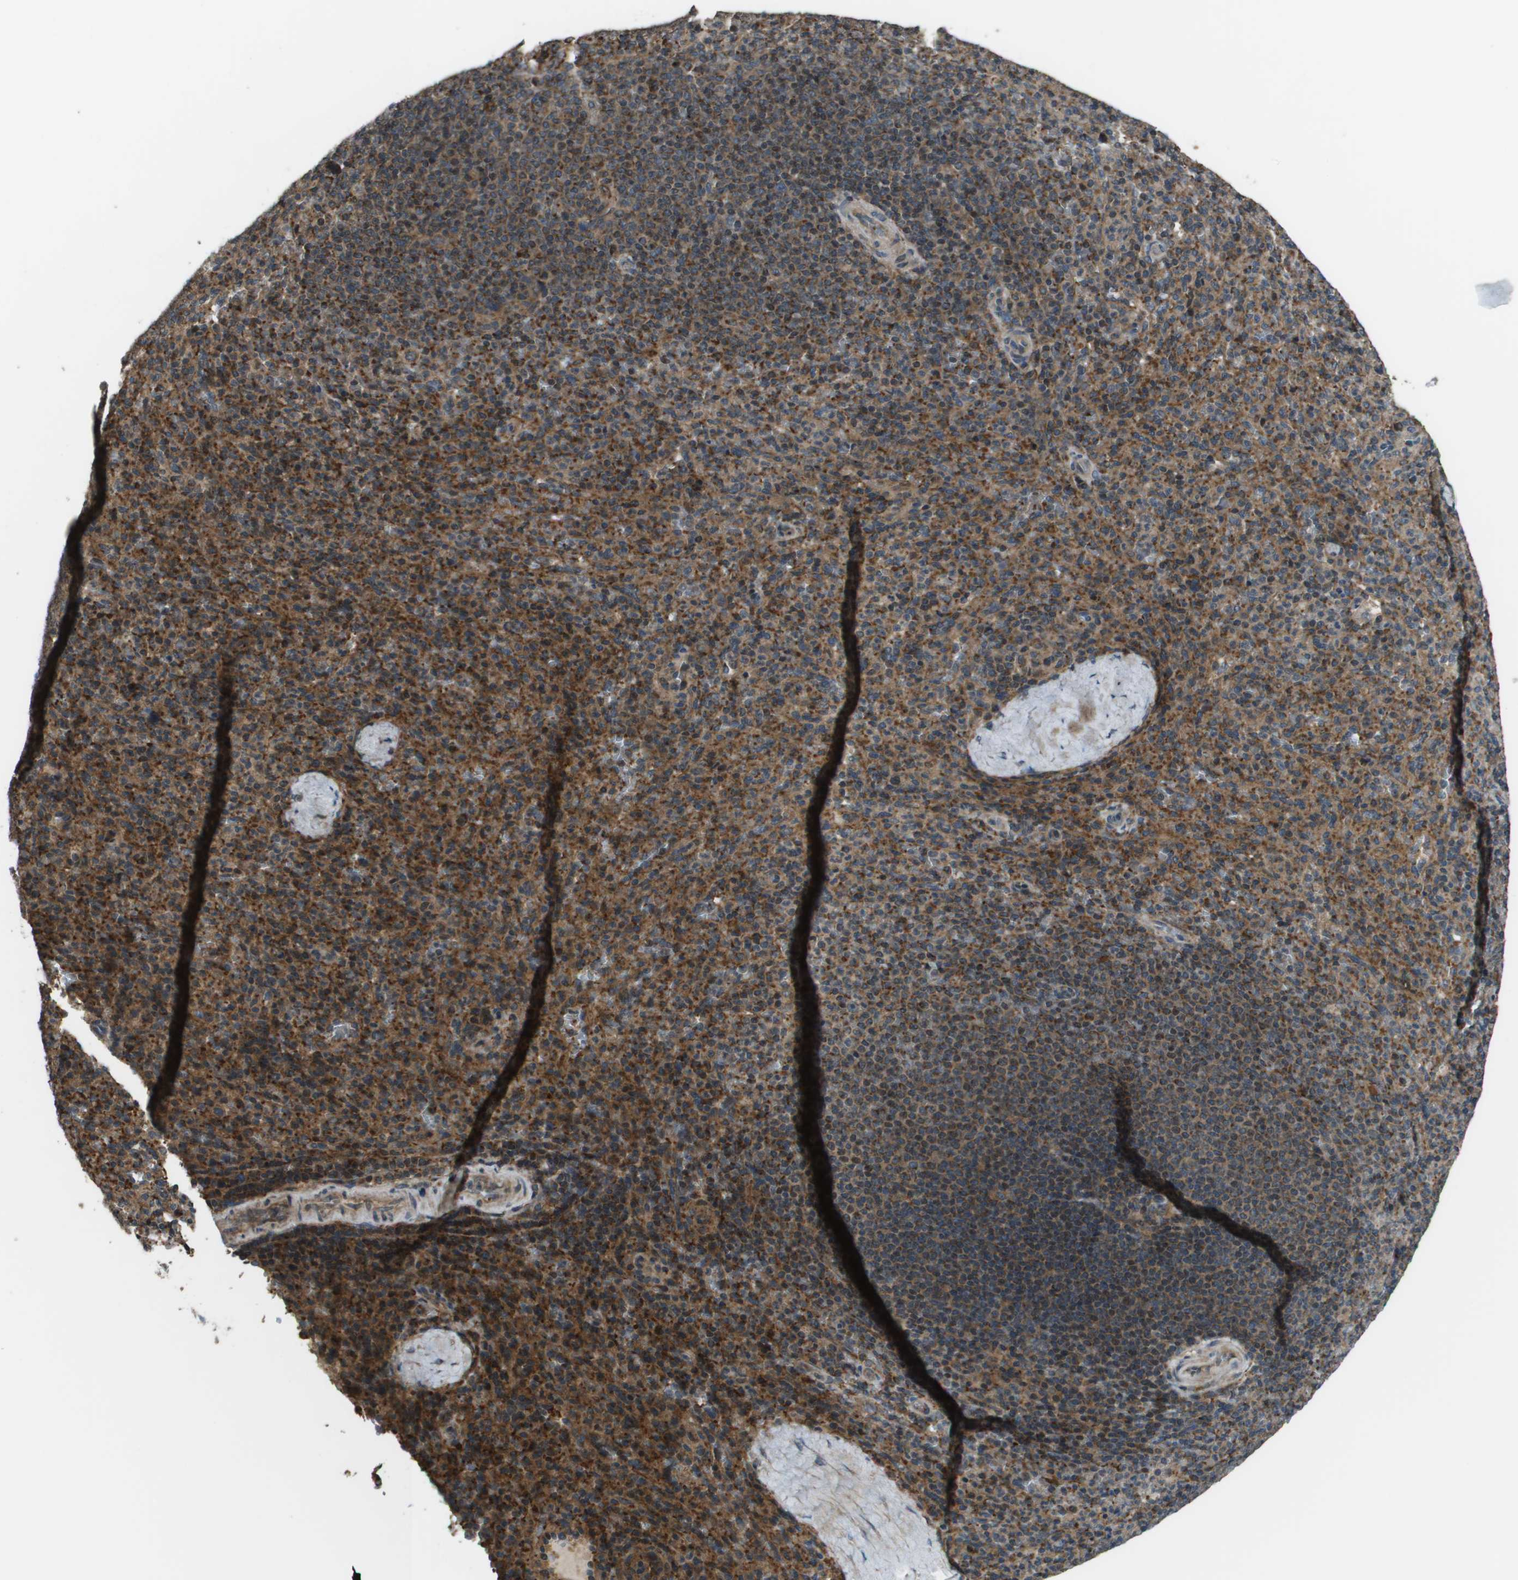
{"staining": {"intensity": "strong", "quantity": "25%-75%", "location": "cytoplasmic/membranous"}, "tissue": "spleen", "cell_type": "Cells in red pulp", "image_type": "normal", "snomed": [{"axis": "morphology", "description": "Normal tissue, NOS"}, {"axis": "topography", "description": "Spleen"}], "caption": "A histopathology image of spleen stained for a protein displays strong cytoplasmic/membranous brown staining in cells in red pulp. The protein of interest is stained brown, and the nuclei are stained in blue (DAB IHC with brightfield microscopy, high magnification).", "gene": "PLPBP", "patient": {"sex": "male", "age": 36}}